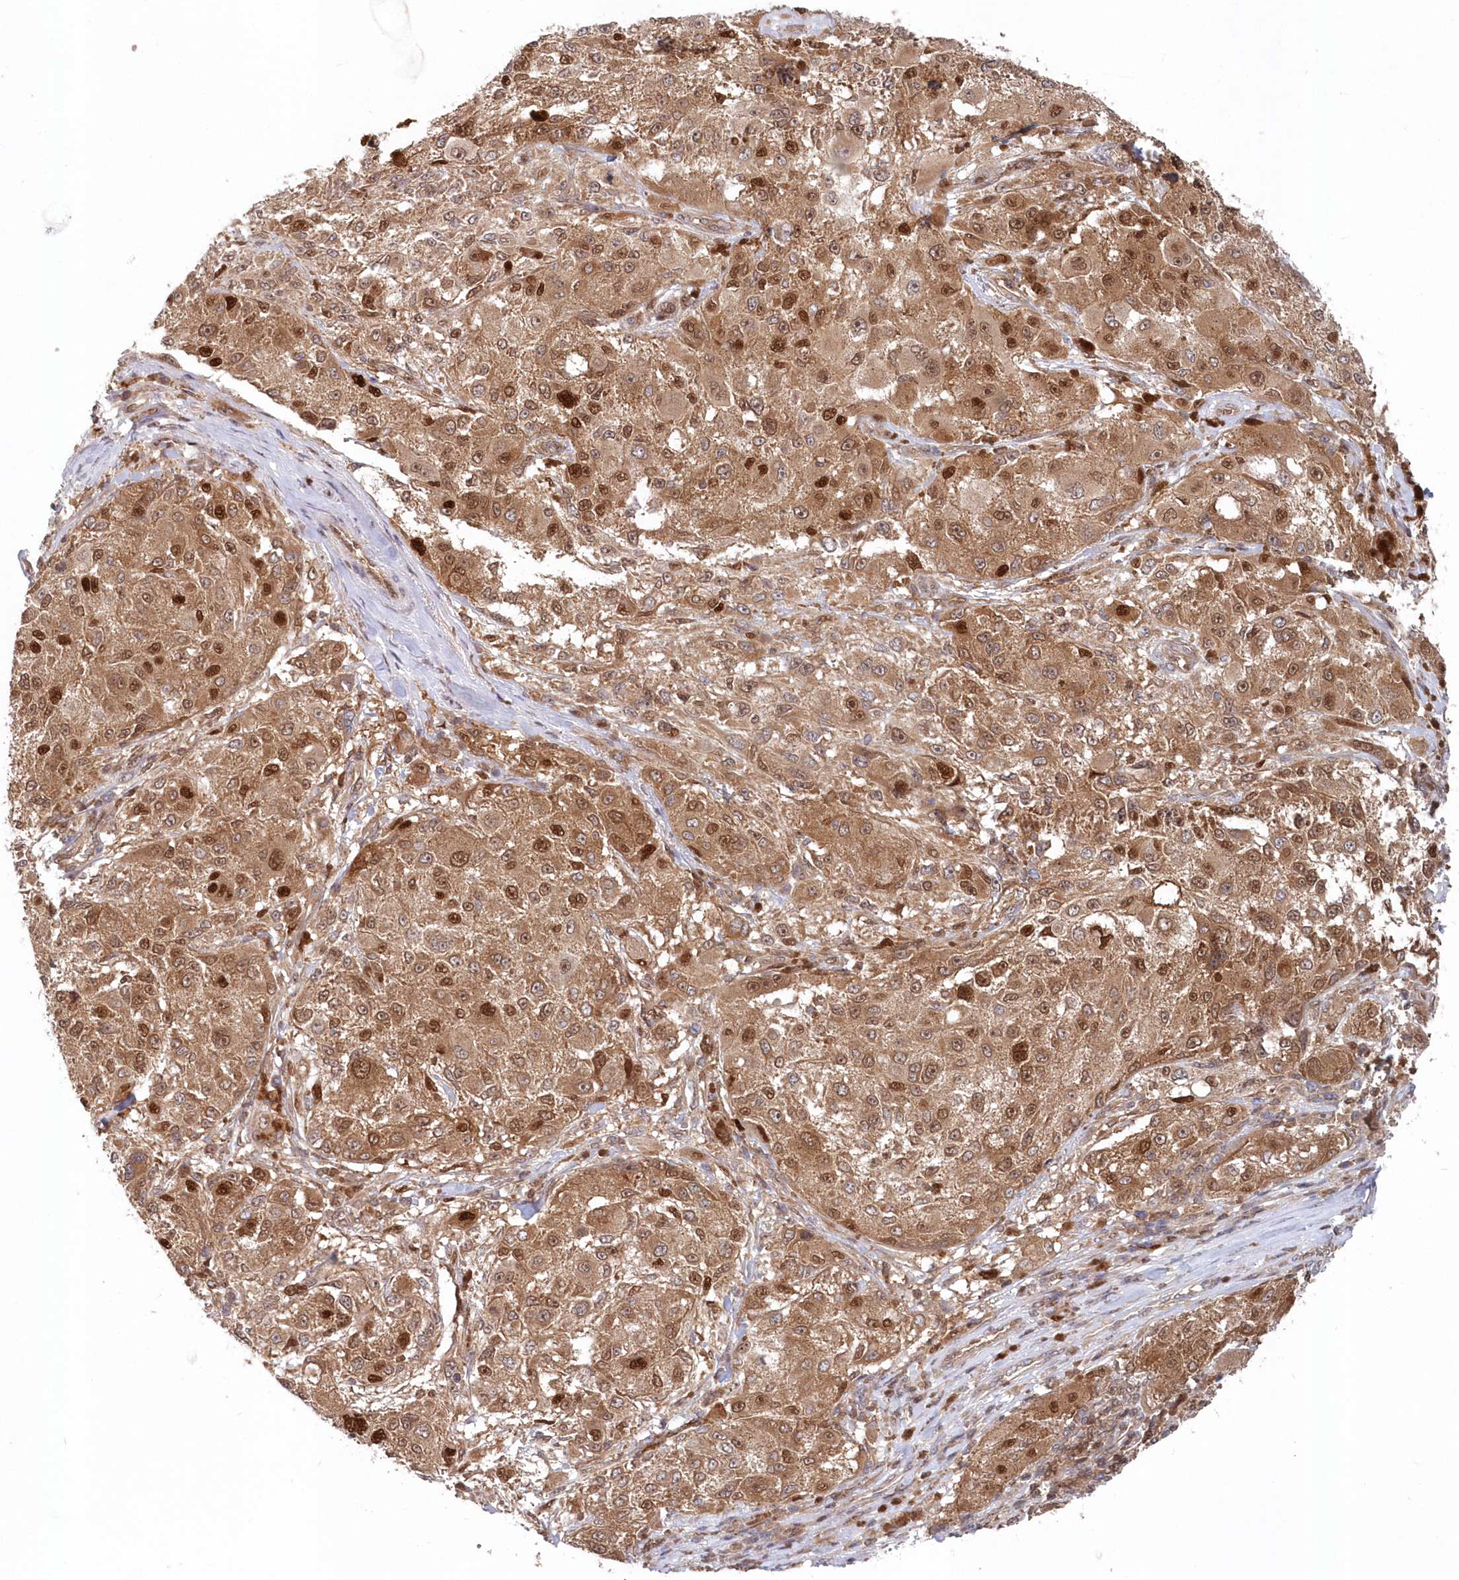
{"staining": {"intensity": "moderate", "quantity": ">75%", "location": "cytoplasmic/membranous,nuclear"}, "tissue": "melanoma", "cell_type": "Tumor cells", "image_type": "cancer", "snomed": [{"axis": "morphology", "description": "Necrosis, NOS"}, {"axis": "morphology", "description": "Malignant melanoma, NOS"}, {"axis": "topography", "description": "Skin"}], "caption": "A micrograph showing moderate cytoplasmic/membranous and nuclear expression in approximately >75% of tumor cells in melanoma, as visualized by brown immunohistochemical staining.", "gene": "ABHD14B", "patient": {"sex": "female", "age": 87}}